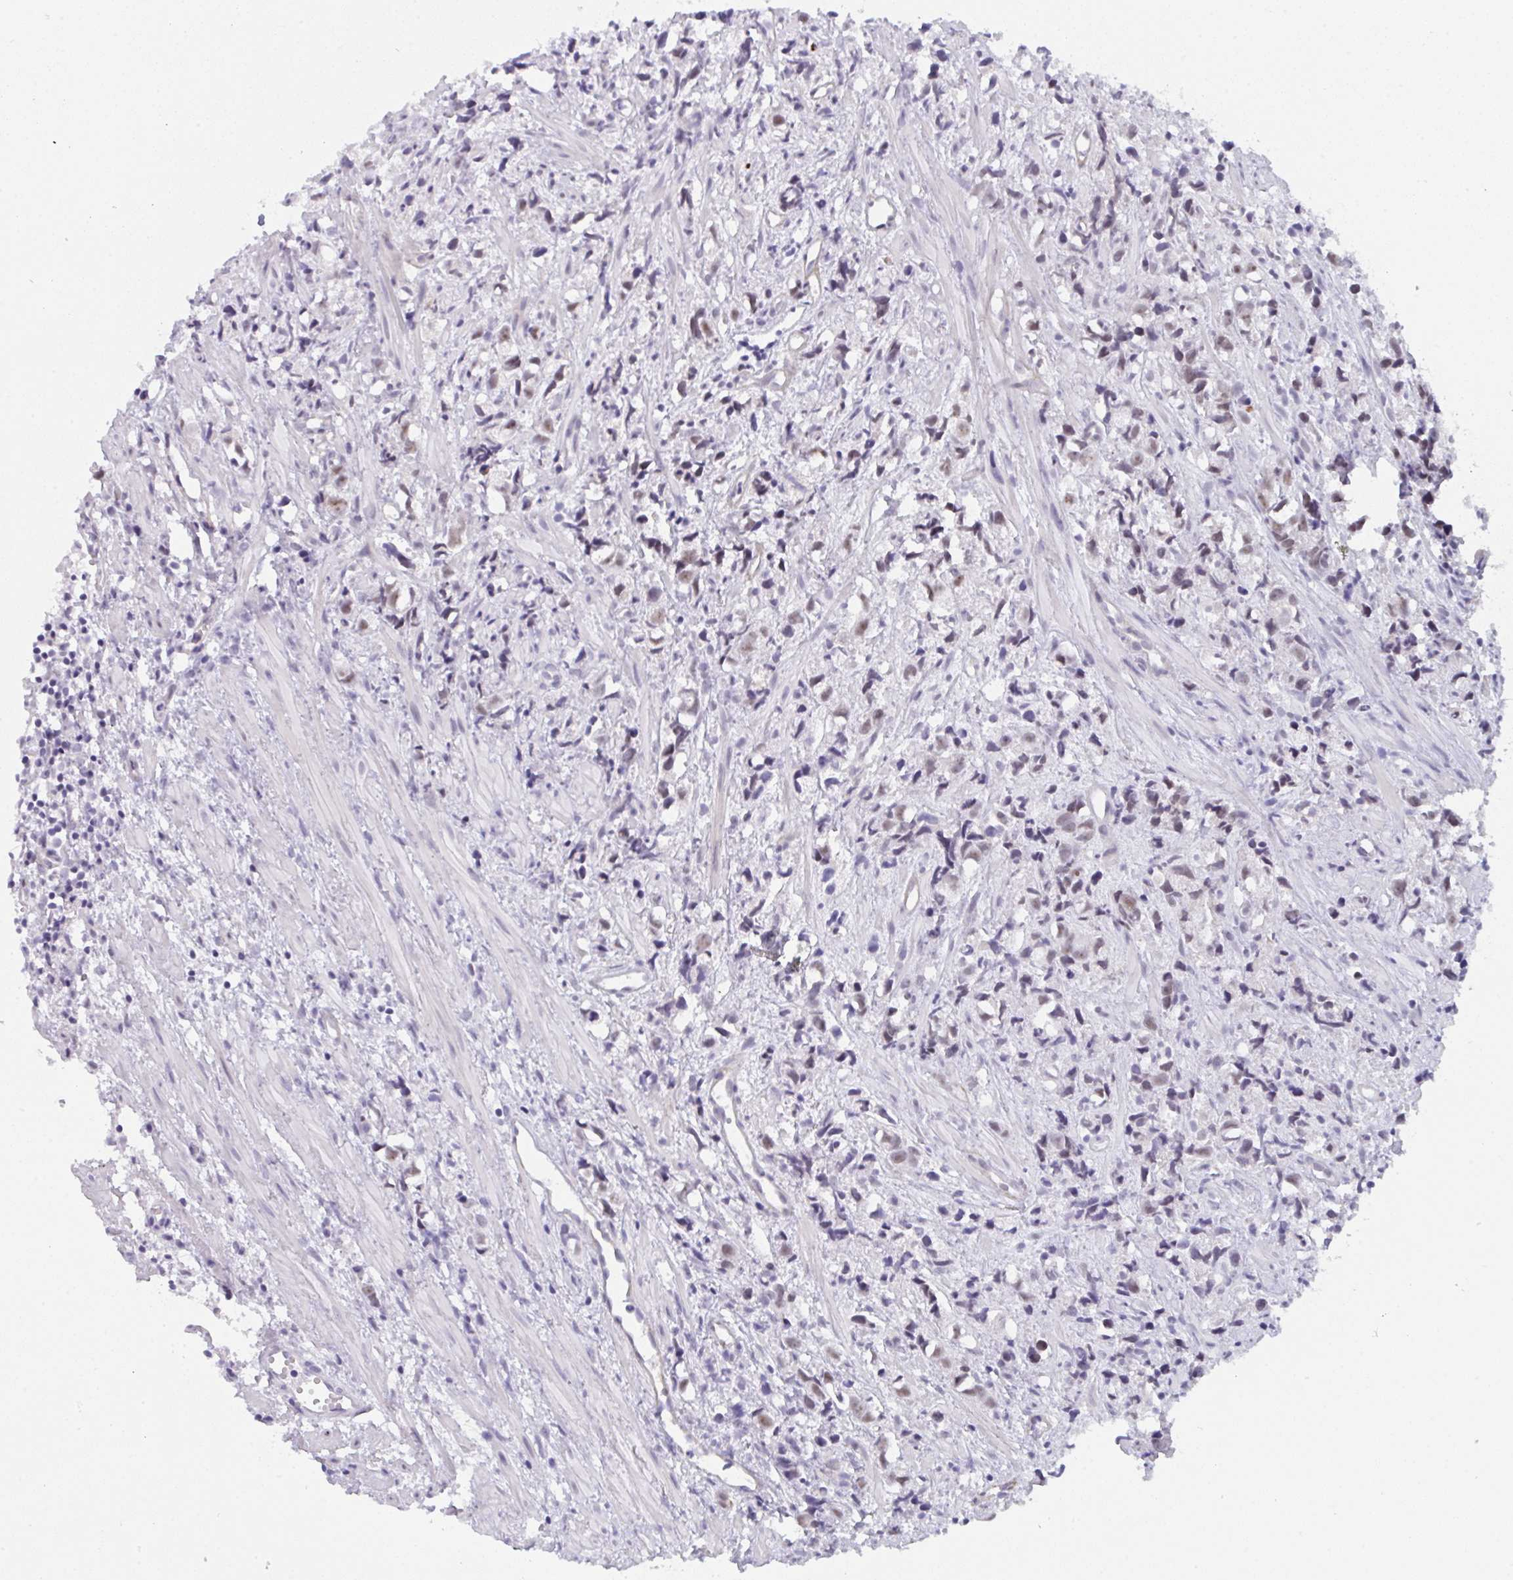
{"staining": {"intensity": "weak", "quantity": "25%-75%", "location": "nuclear"}, "tissue": "prostate cancer", "cell_type": "Tumor cells", "image_type": "cancer", "snomed": [{"axis": "morphology", "description": "Adenocarcinoma, High grade"}, {"axis": "topography", "description": "Prostate"}], "caption": "Tumor cells exhibit weak nuclear expression in approximately 25%-75% of cells in prostate cancer (adenocarcinoma (high-grade)).", "gene": "CDK13", "patient": {"sex": "male", "age": 58}}